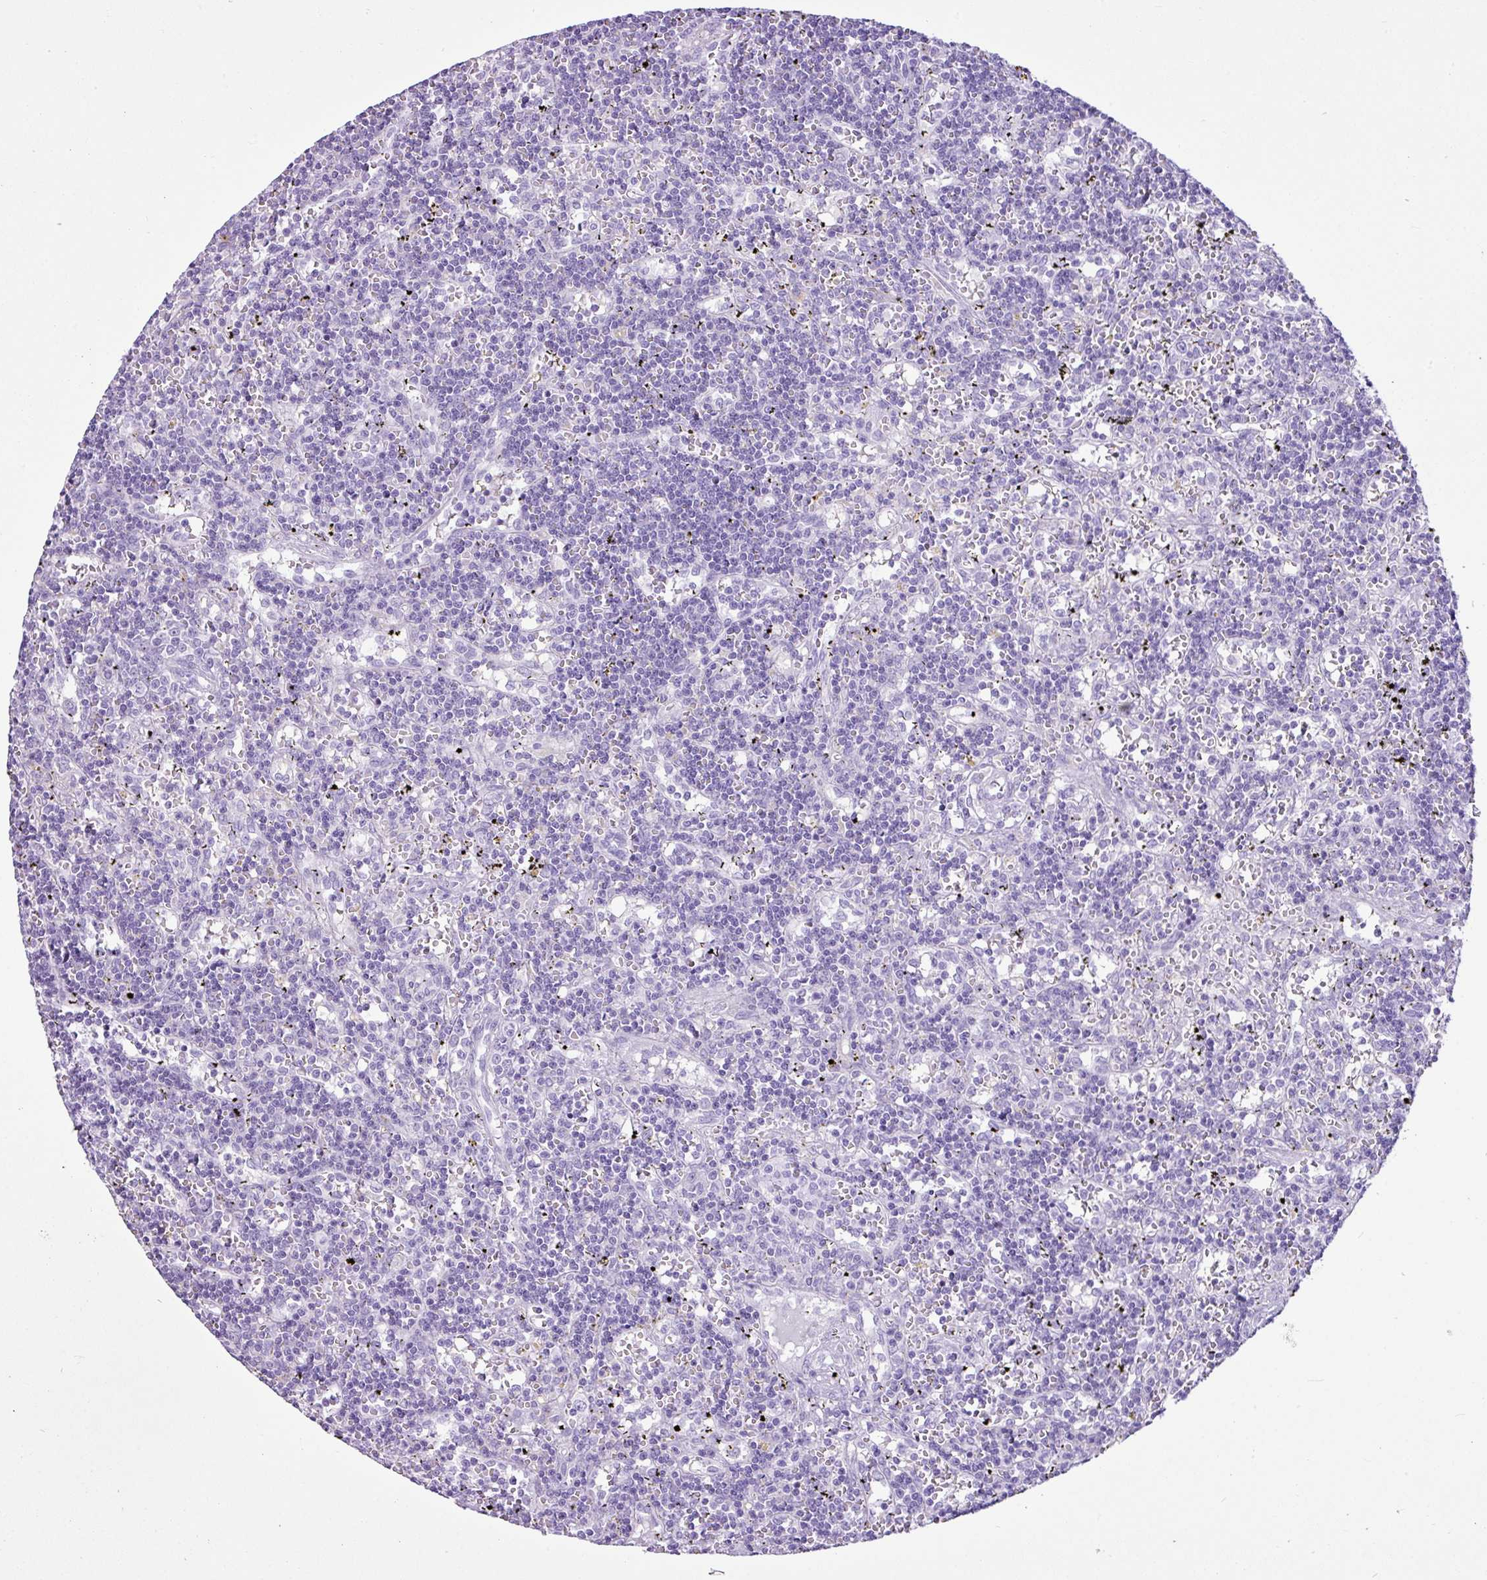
{"staining": {"intensity": "negative", "quantity": "none", "location": "none"}, "tissue": "lymphoma", "cell_type": "Tumor cells", "image_type": "cancer", "snomed": [{"axis": "morphology", "description": "Malignant lymphoma, non-Hodgkin's type, Low grade"}, {"axis": "topography", "description": "Spleen"}], "caption": "IHC of human malignant lymphoma, non-Hodgkin's type (low-grade) exhibits no staining in tumor cells. (Stains: DAB immunohistochemistry (IHC) with hematoxylin counter stain, Microscopy: brightfield microscopy at high magnification).", "gene": "LILRB4", "patient": {"sex": "male", "age": 60}}